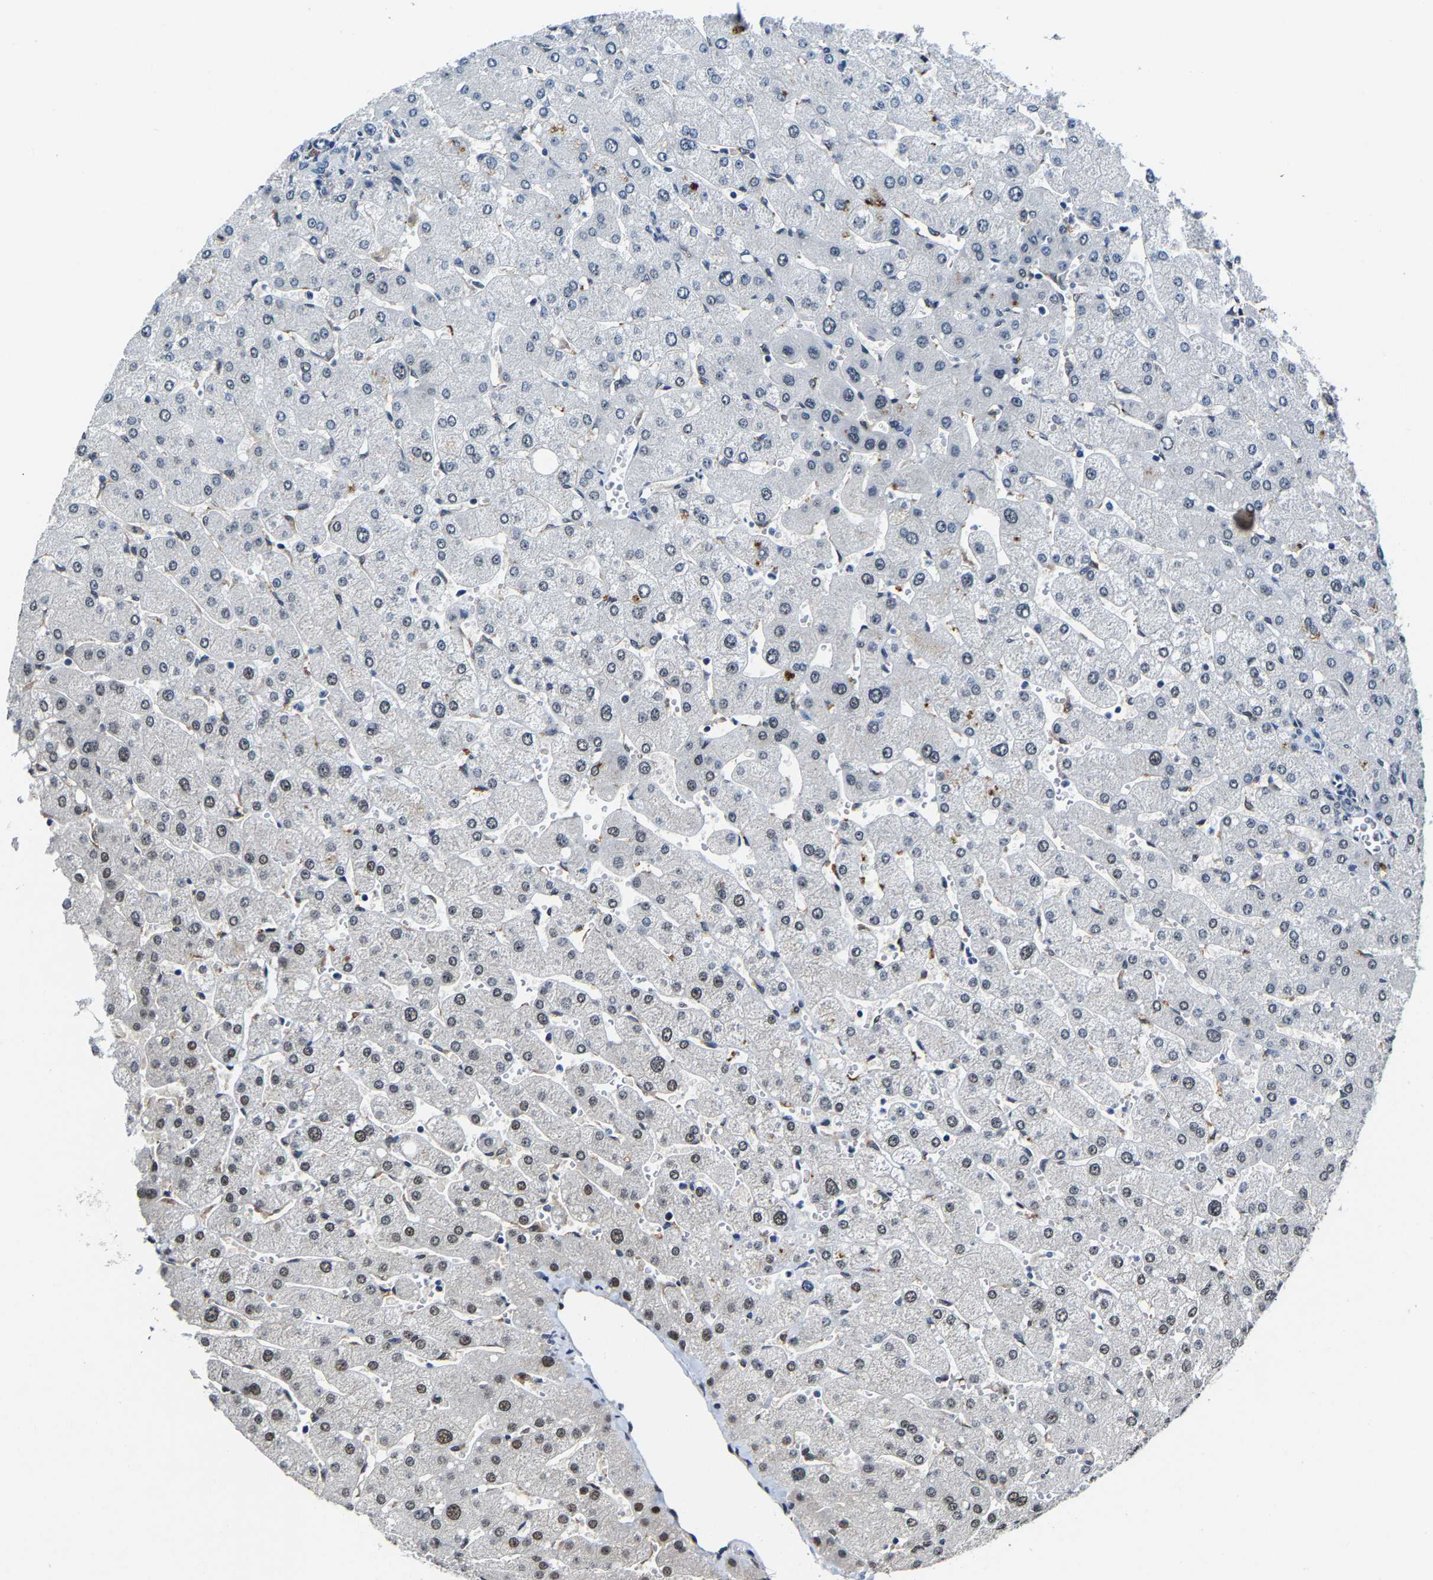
{"staining": {"intensity": "negative", "quantity": "none", "location": "none"}, "tissue": "liver", "cell_type": "Cholangiocytes", "image_type": "normal", "snomed": [{"axis": "morphology", "description": "Normal tissue, NOS"}, {"axis": "topography", "description": "Liver"}], "caption": "Benign liver was stained to show a protein in brown. There is no significant staining in cholangiocytes. (Brightfield microscopy of DAB immunohistochemistry (IHC) at high magnification).", "gene": "METTL1", "patient": {"sex": "male", "age": 55}}